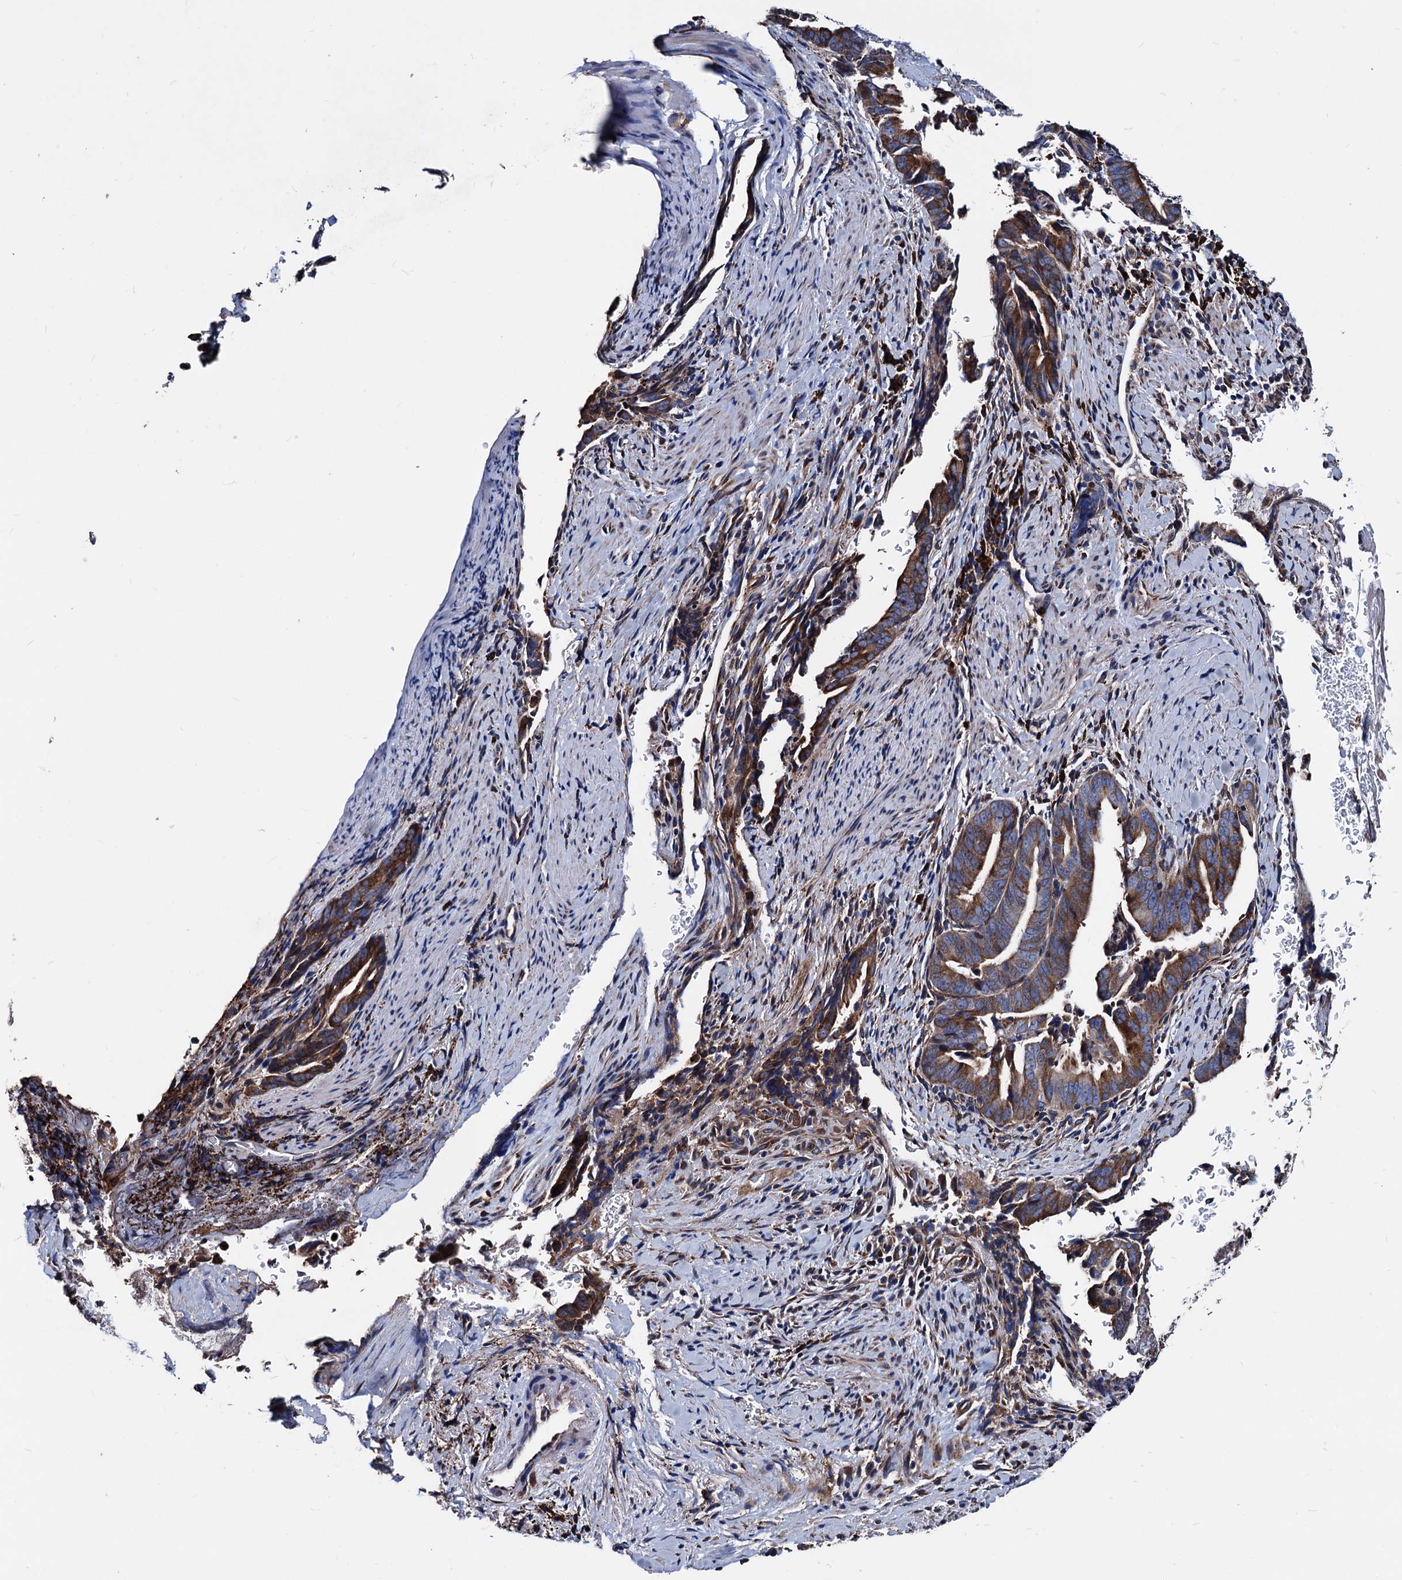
{"staining": {"intensity": "strong", "quantity": ">75%", "location": "cytoplasmic/membranous"}, "tissue": "pancreatic cancer", "cell_type": "Tumor cells", "image_type": "cancer", "snomed": [{"axis": "morphology", "description": "Adenocarcinoma, NOS"}, {"axis": "topography", "description": "Pancreas"}], "caption": "Protein positivity by immunohistochemistry demonstrates strong cytoplasmic/membranous staining in about >75% of tumor cells in pancreatic cancer.", "gene": "AKAP11", "patient": {"sex": "female", "age": 63}}